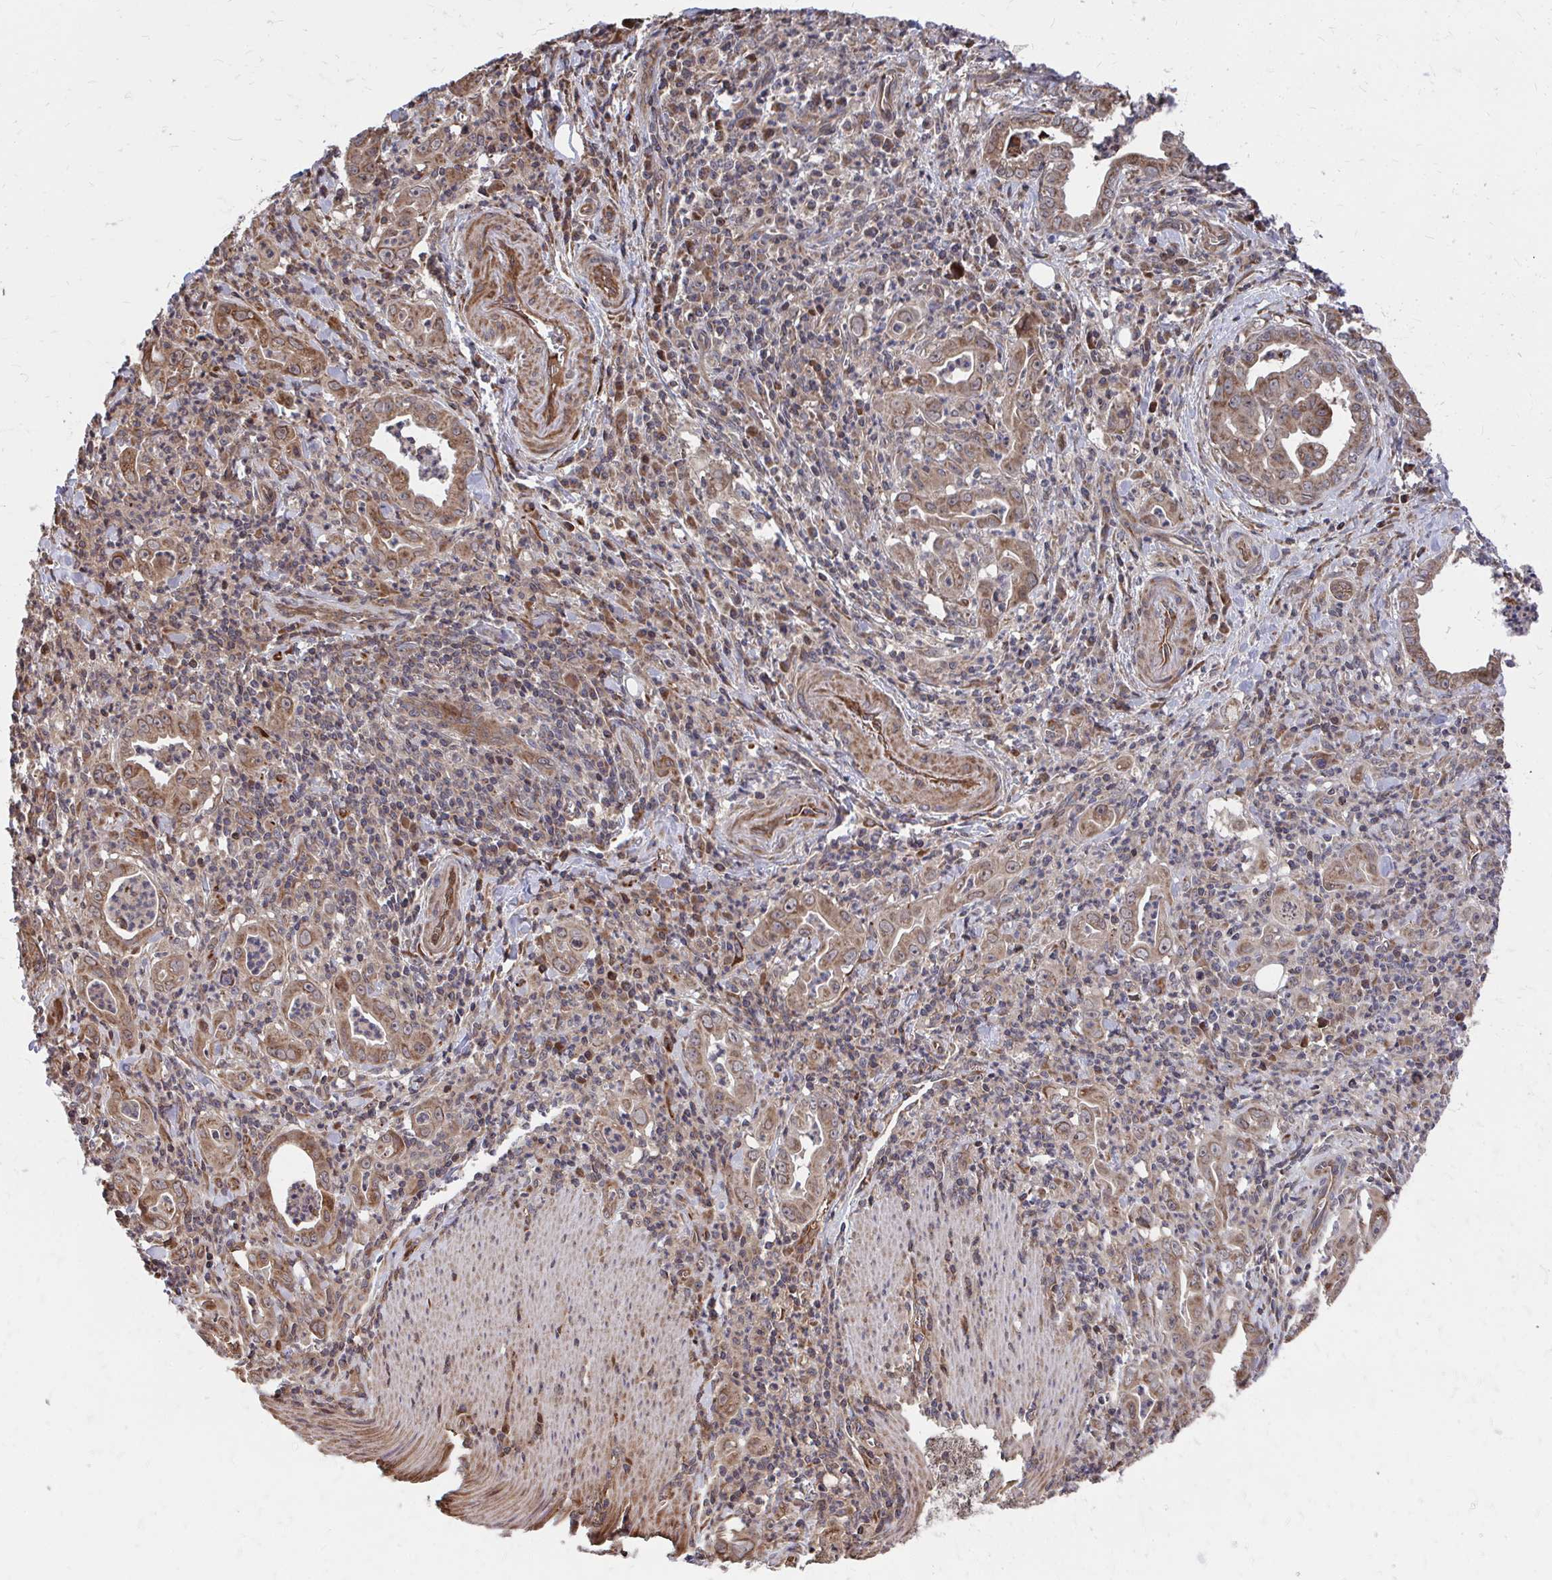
{"staining": {"intensity": "moderate", "quantity": ">75%", "location": "cytoplasmic/membranous"}, "tissue": "stomach cancer", "cell_type": "Tumor cells", "image_type": "cancer", "snomed": [{"axis": "morphology", "description": "Adenocarcinoma, NOS"}, {"axis": "topography", "description": "Stomach, upper"}], "caption": "Immunohistochemical staining of stomach adenocarcinoma shows medium levels of moderate cytoplasmic/membranous protein expression in about >75% of tumor cells.", "gene": "FAM89A", "patient": {"sex": "female", "age": 79}}